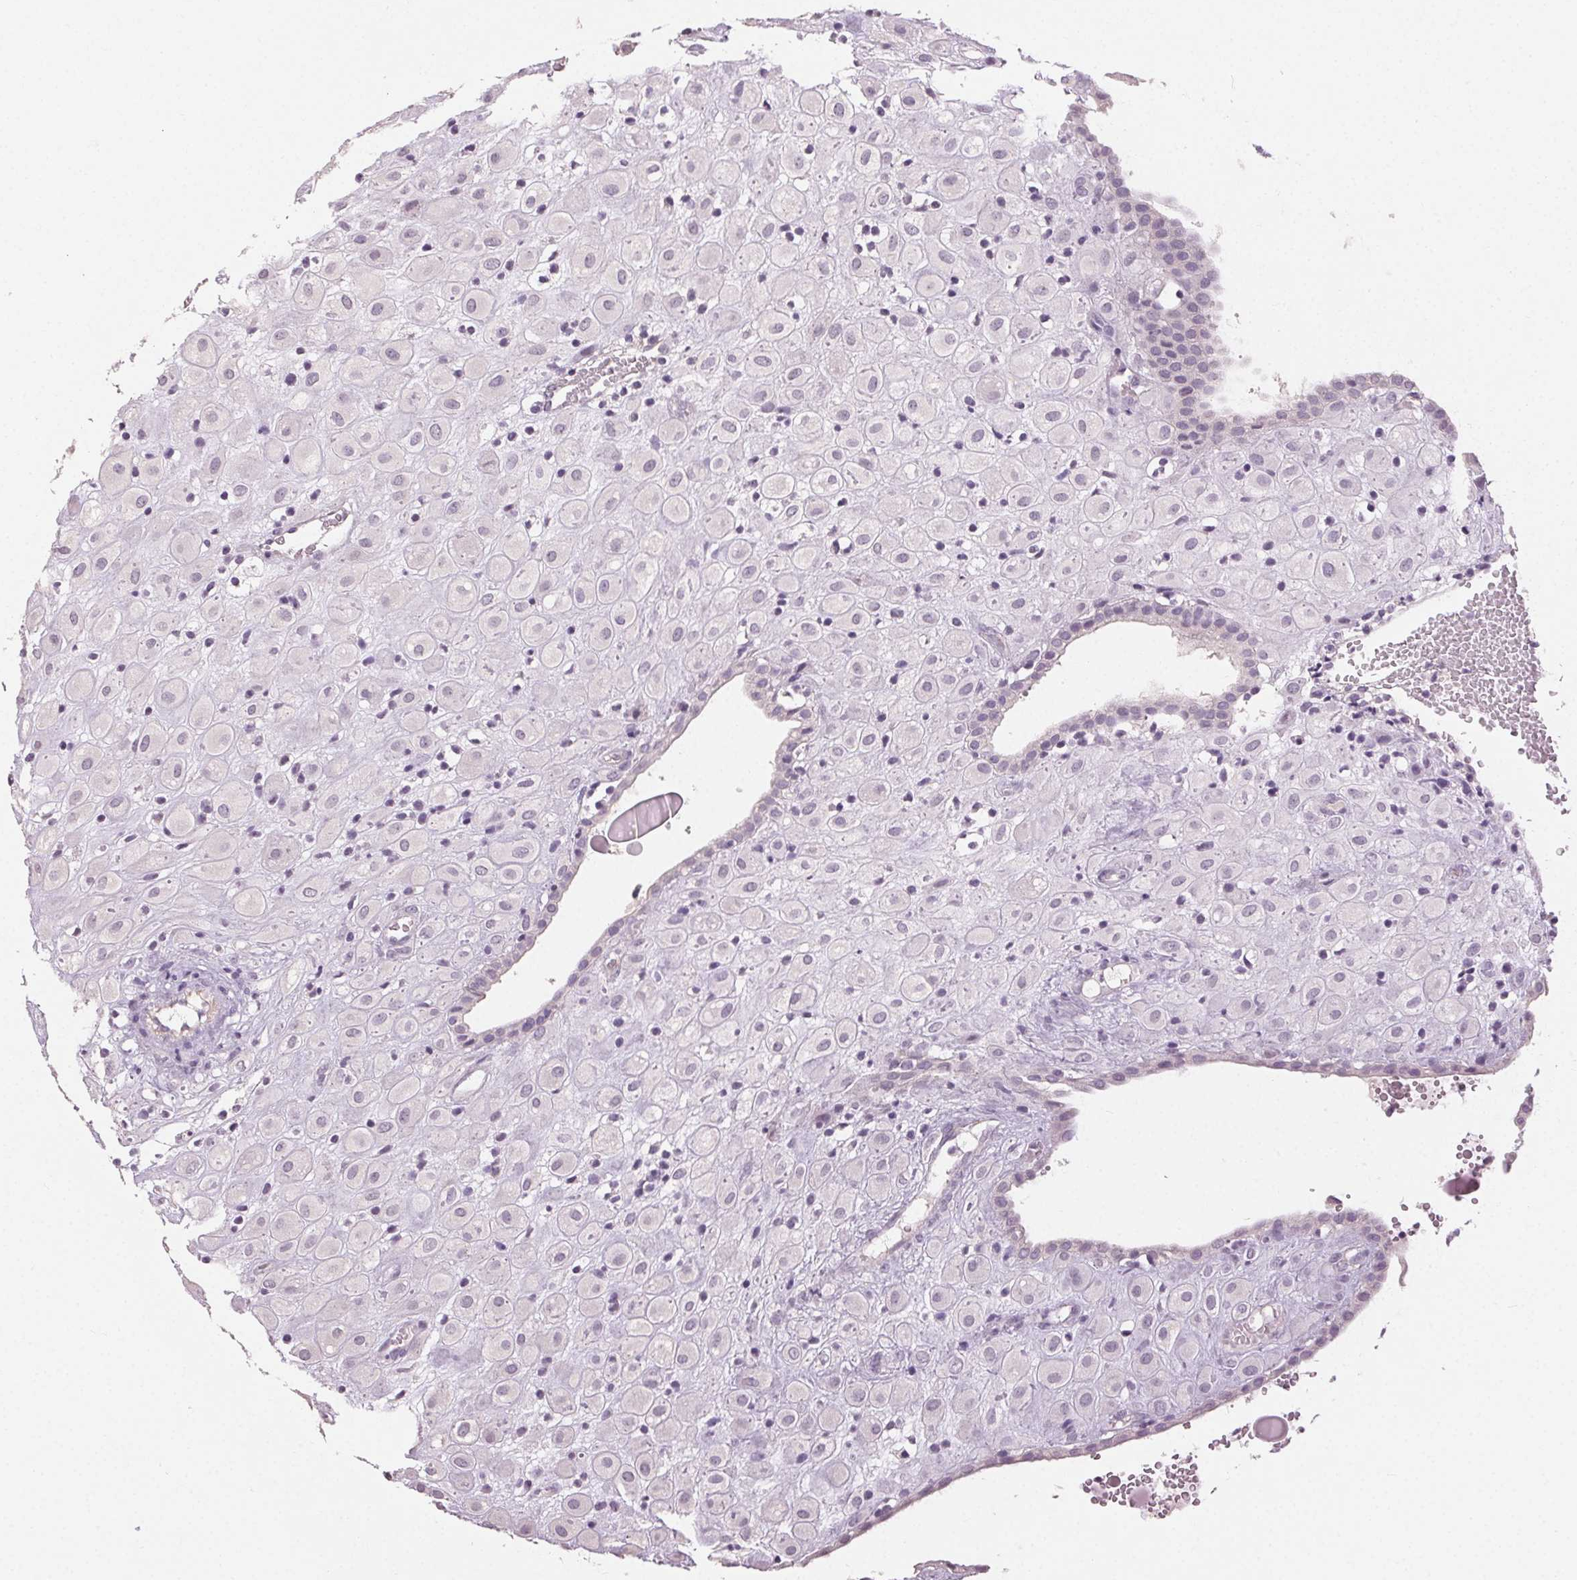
{"staining": {"intensity": "negative", "quantity": "none", "location": "none"}, "tissue": "placenta", "cell_type": "Decidual cells", "image_type": "normal", "snomed": [{"axis": "morphology", "description": "Normal tissue, NOS"}, {"axis": "topography", "description": "Placenta"}], "caption": "A high-resolution histopathology image shows IHC staining of unremarkable placenta, which shows no significant expression in decidual cells. (DAB (3,3'-diaminobenzidine) immunohistochemistry (IHC), high magnification).", "gene": "CLTRN", "patient": {"sex": "female", "age": 24}}